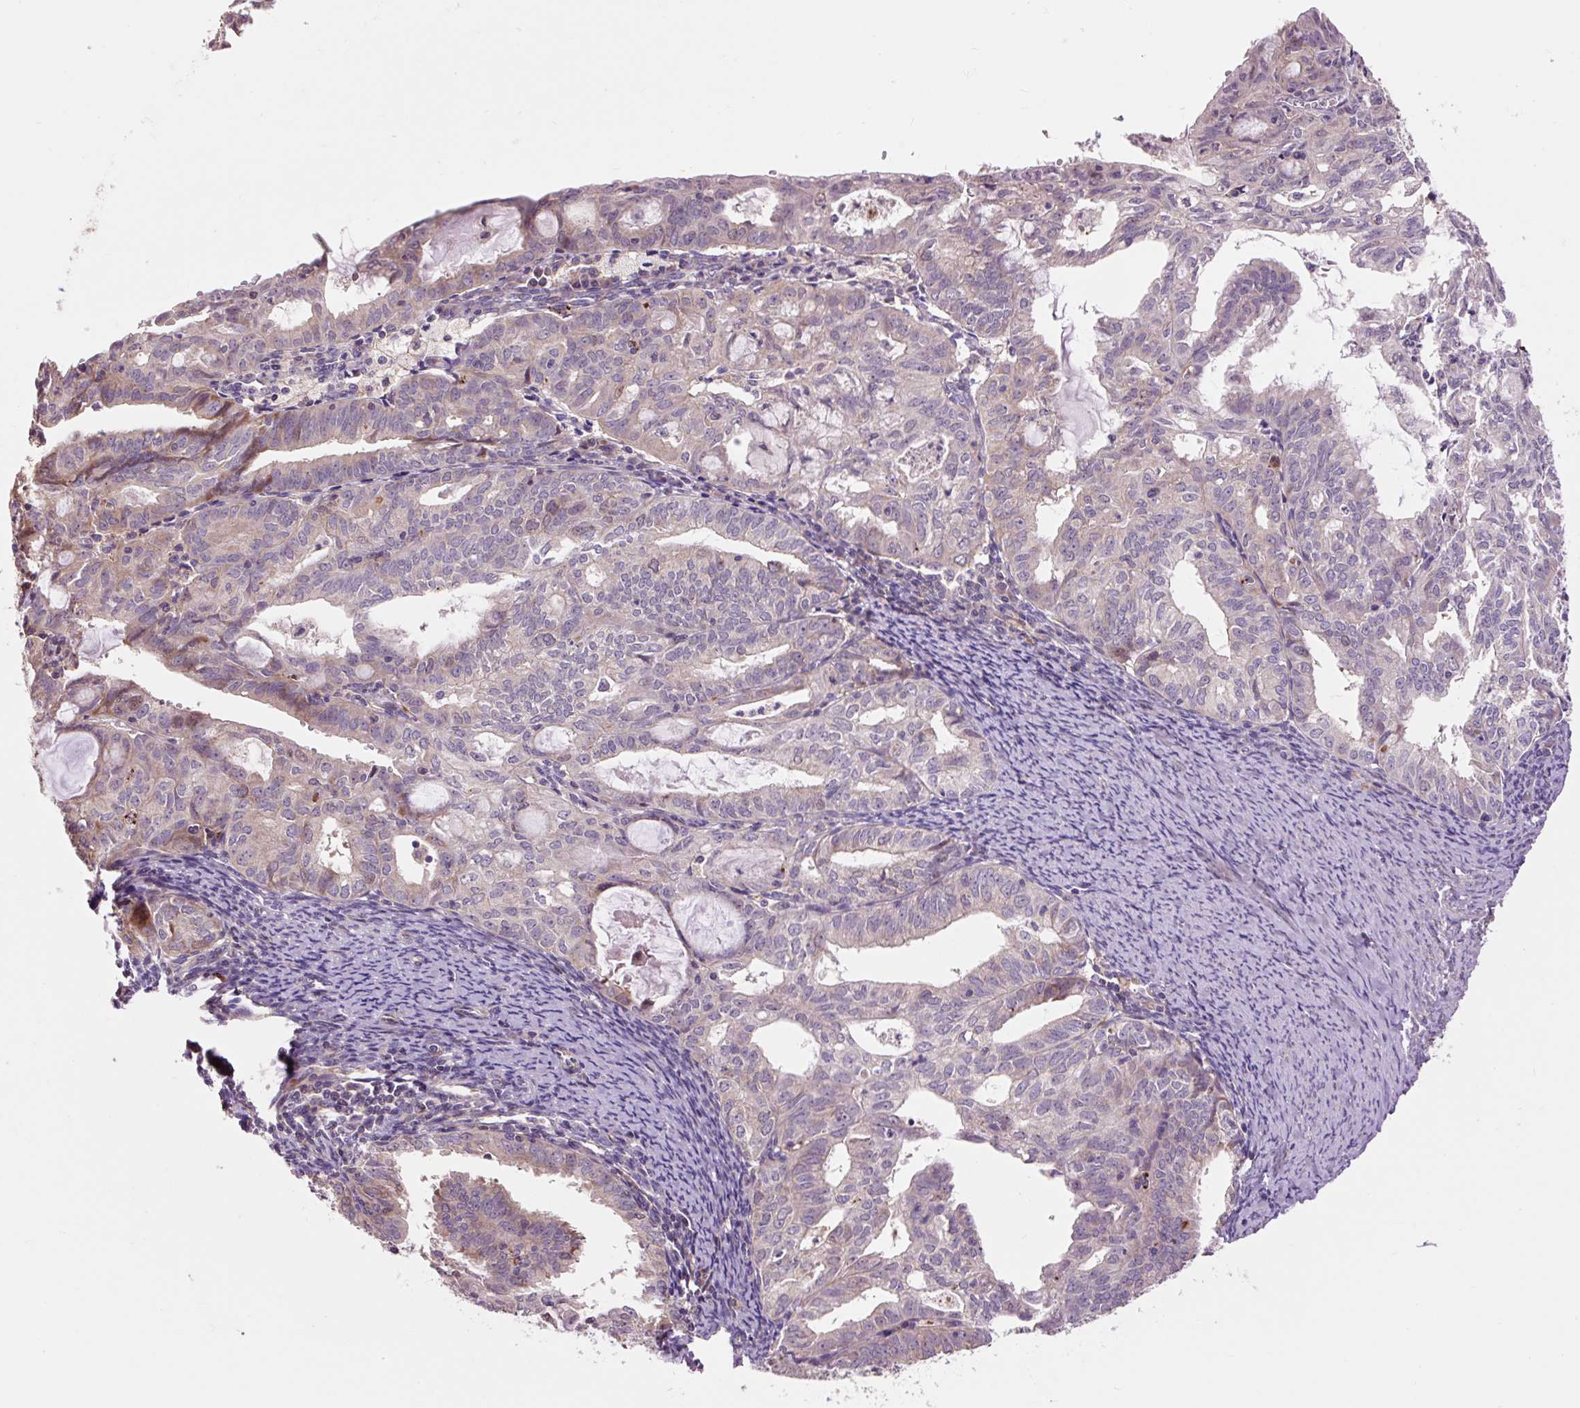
{"staining": {"intensity": "moderate", "quantity": "<25%", "location": "cytoplasmic/membranous"}, "tissue": "endometrial cancer", "cell_type": "Tumor cells", "image_type": "cancer", "snomed": [{"axis": "morphology", "description": "Adenocarcinoma, NOS"}, {"axis": "topography", "description": "Endometrium"}], "caption": "Endometrial cancer (adenocarcinoma) was stained to show a protein in brown. There is low levels of moderate cytoplasmic/membranous expression in approximately <25% of tumor cells.", "gene": "PRIMPOL", "patient": {"sex": "female", "age": 70}}